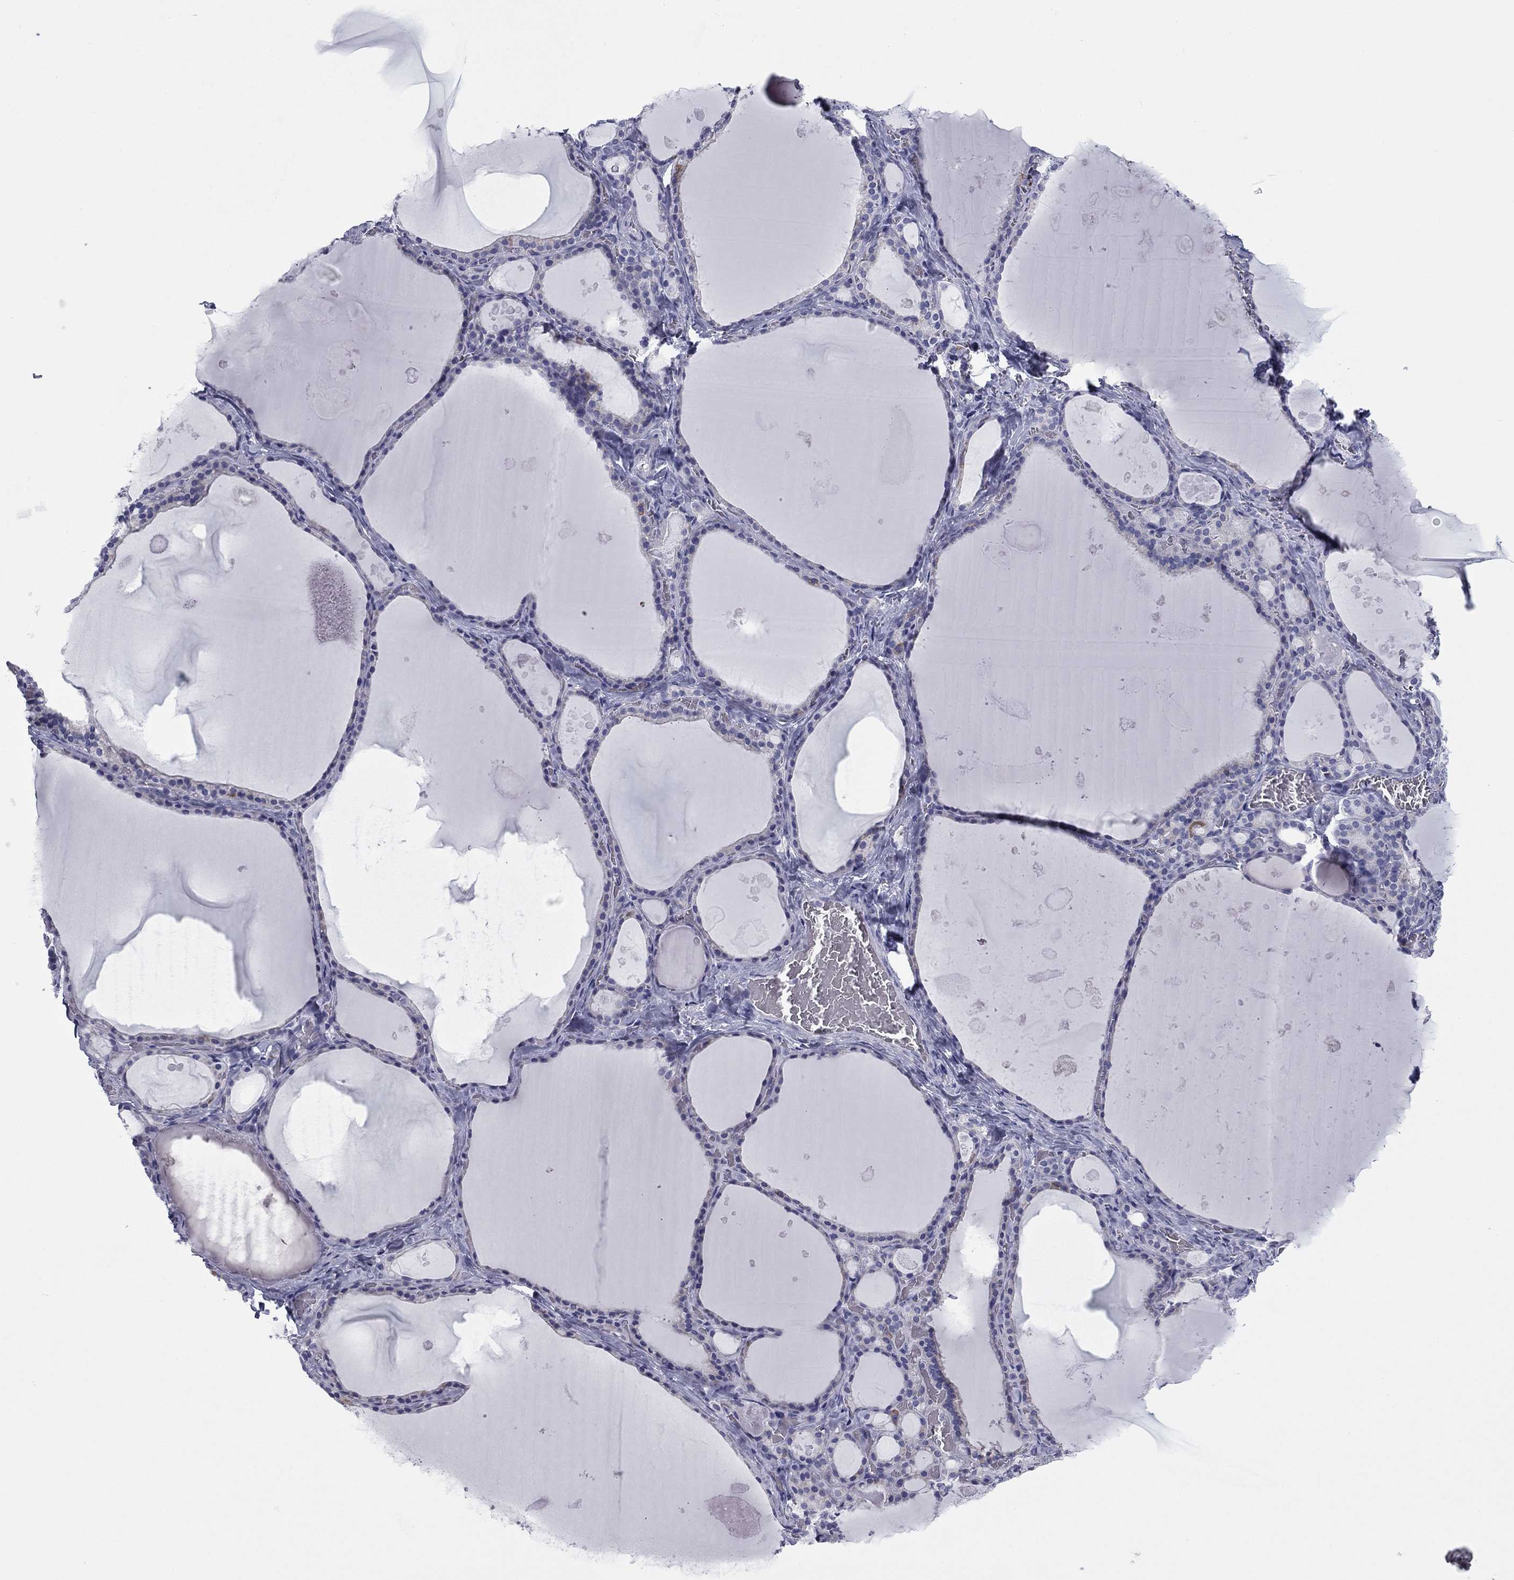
{"staining": {"intensity": "negative", "quantity": "none", "location": "none"}, "tissue": "thyroid gland", "cell_type": "Glandular cells", "image_type": "normal", "snomed": [{"axis": "morphology", "description": "Normal tissue, NOS"}, {"axis": "topography", "description": "Thyroid gland"}], "caption": "An image of thyroid gland stained for a protein shows no brown staining in glandular cells.", "gene": "ZP2", "patient": {"sex": "male", "age": 56}}